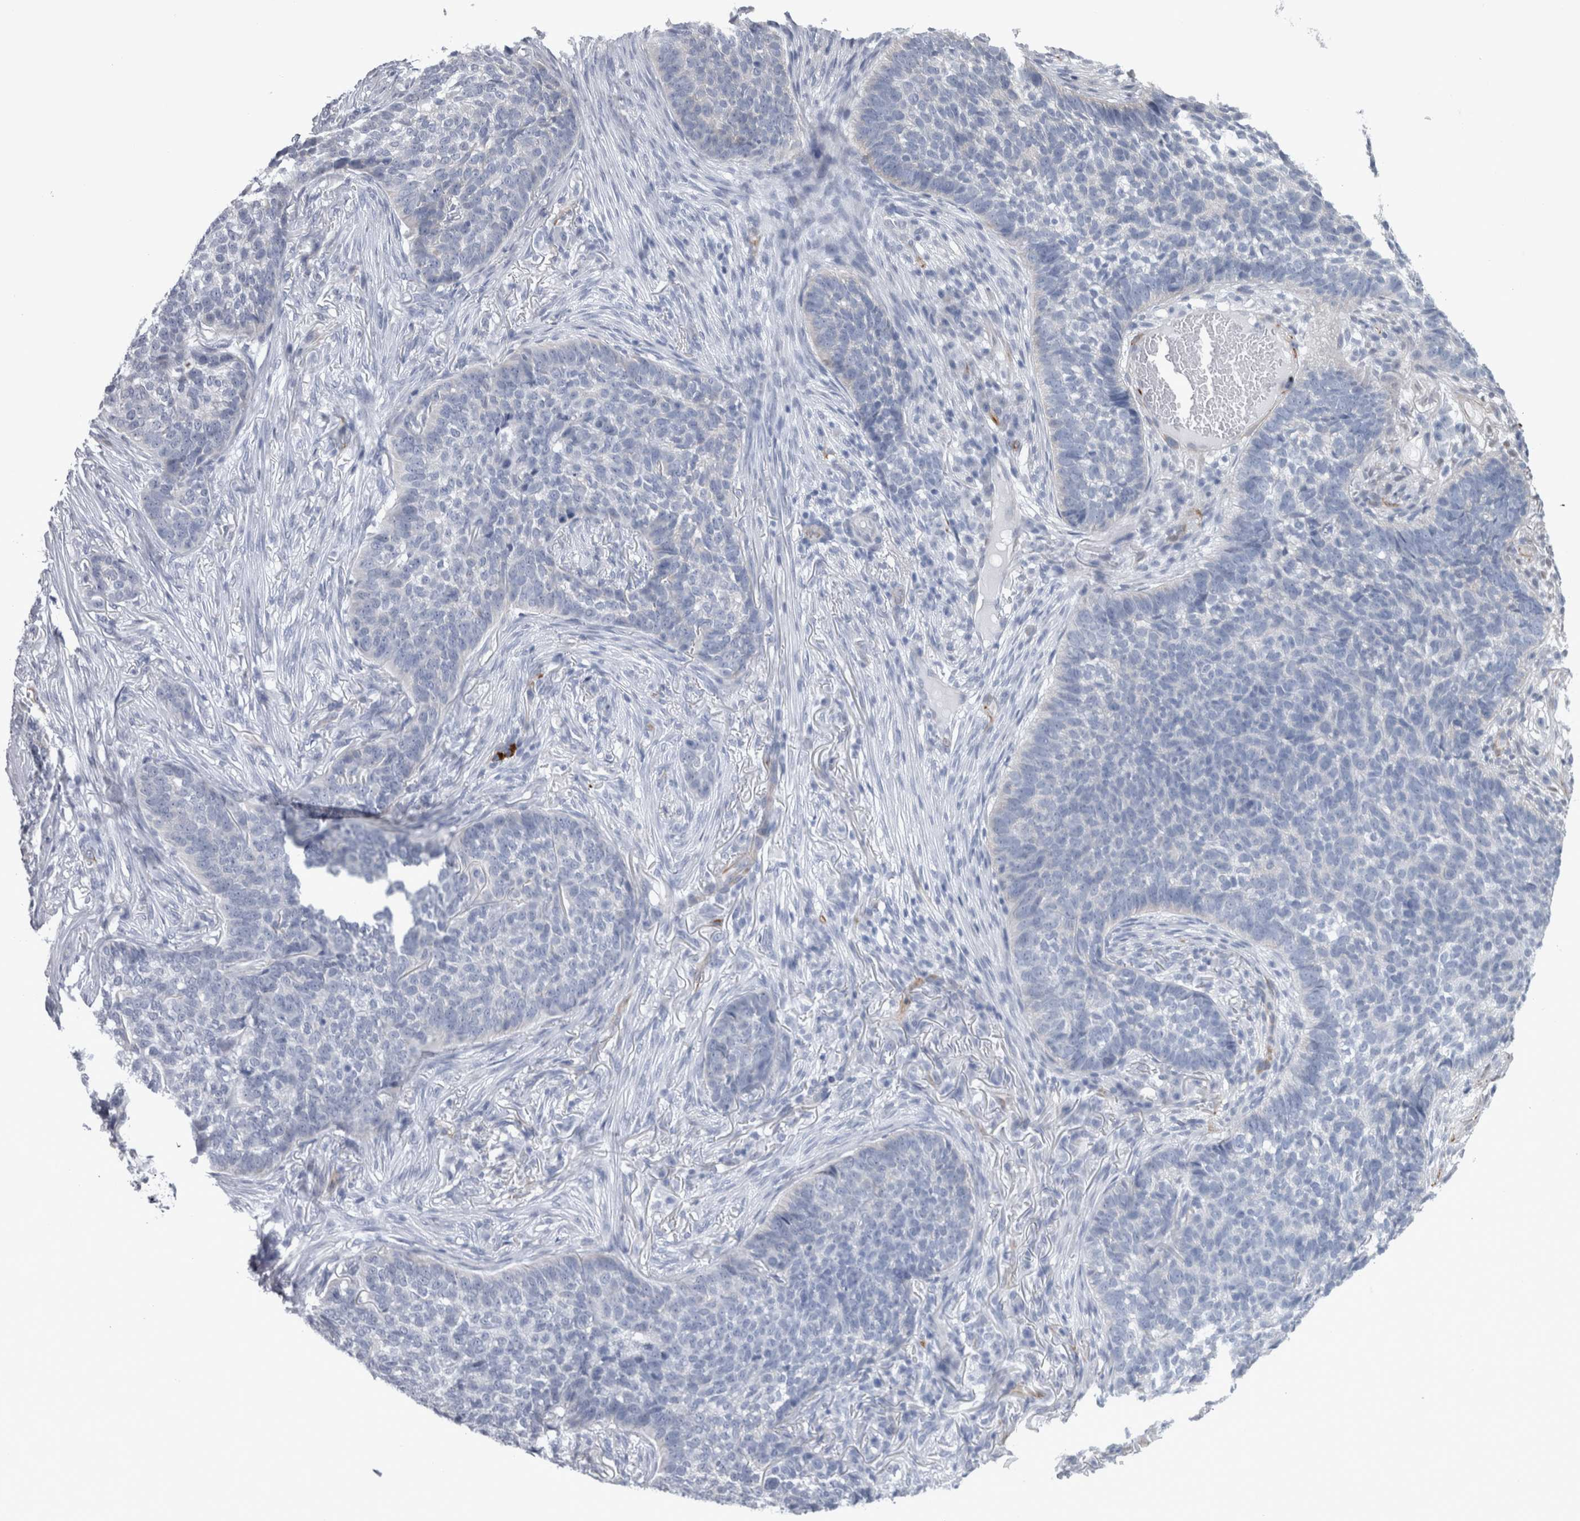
{"staining": {"intensity": "negative", "quantity": "none", "location": "none"}, "tissue": "skin cancer", "cell_type": "Tumor cells", "image_type": "cancer", "snomed": [{"axis": "morphology", "description": "Basal cell carcinoma"}, {"axis": "topography", "description": "Skin"}], "caption": "Photomicrograph shows no significant protein staining in tumor cells of skin cancer (basal cell carcinoma).", "gene": "VWDE", "patient": {"sex": "male", "age": 85}}